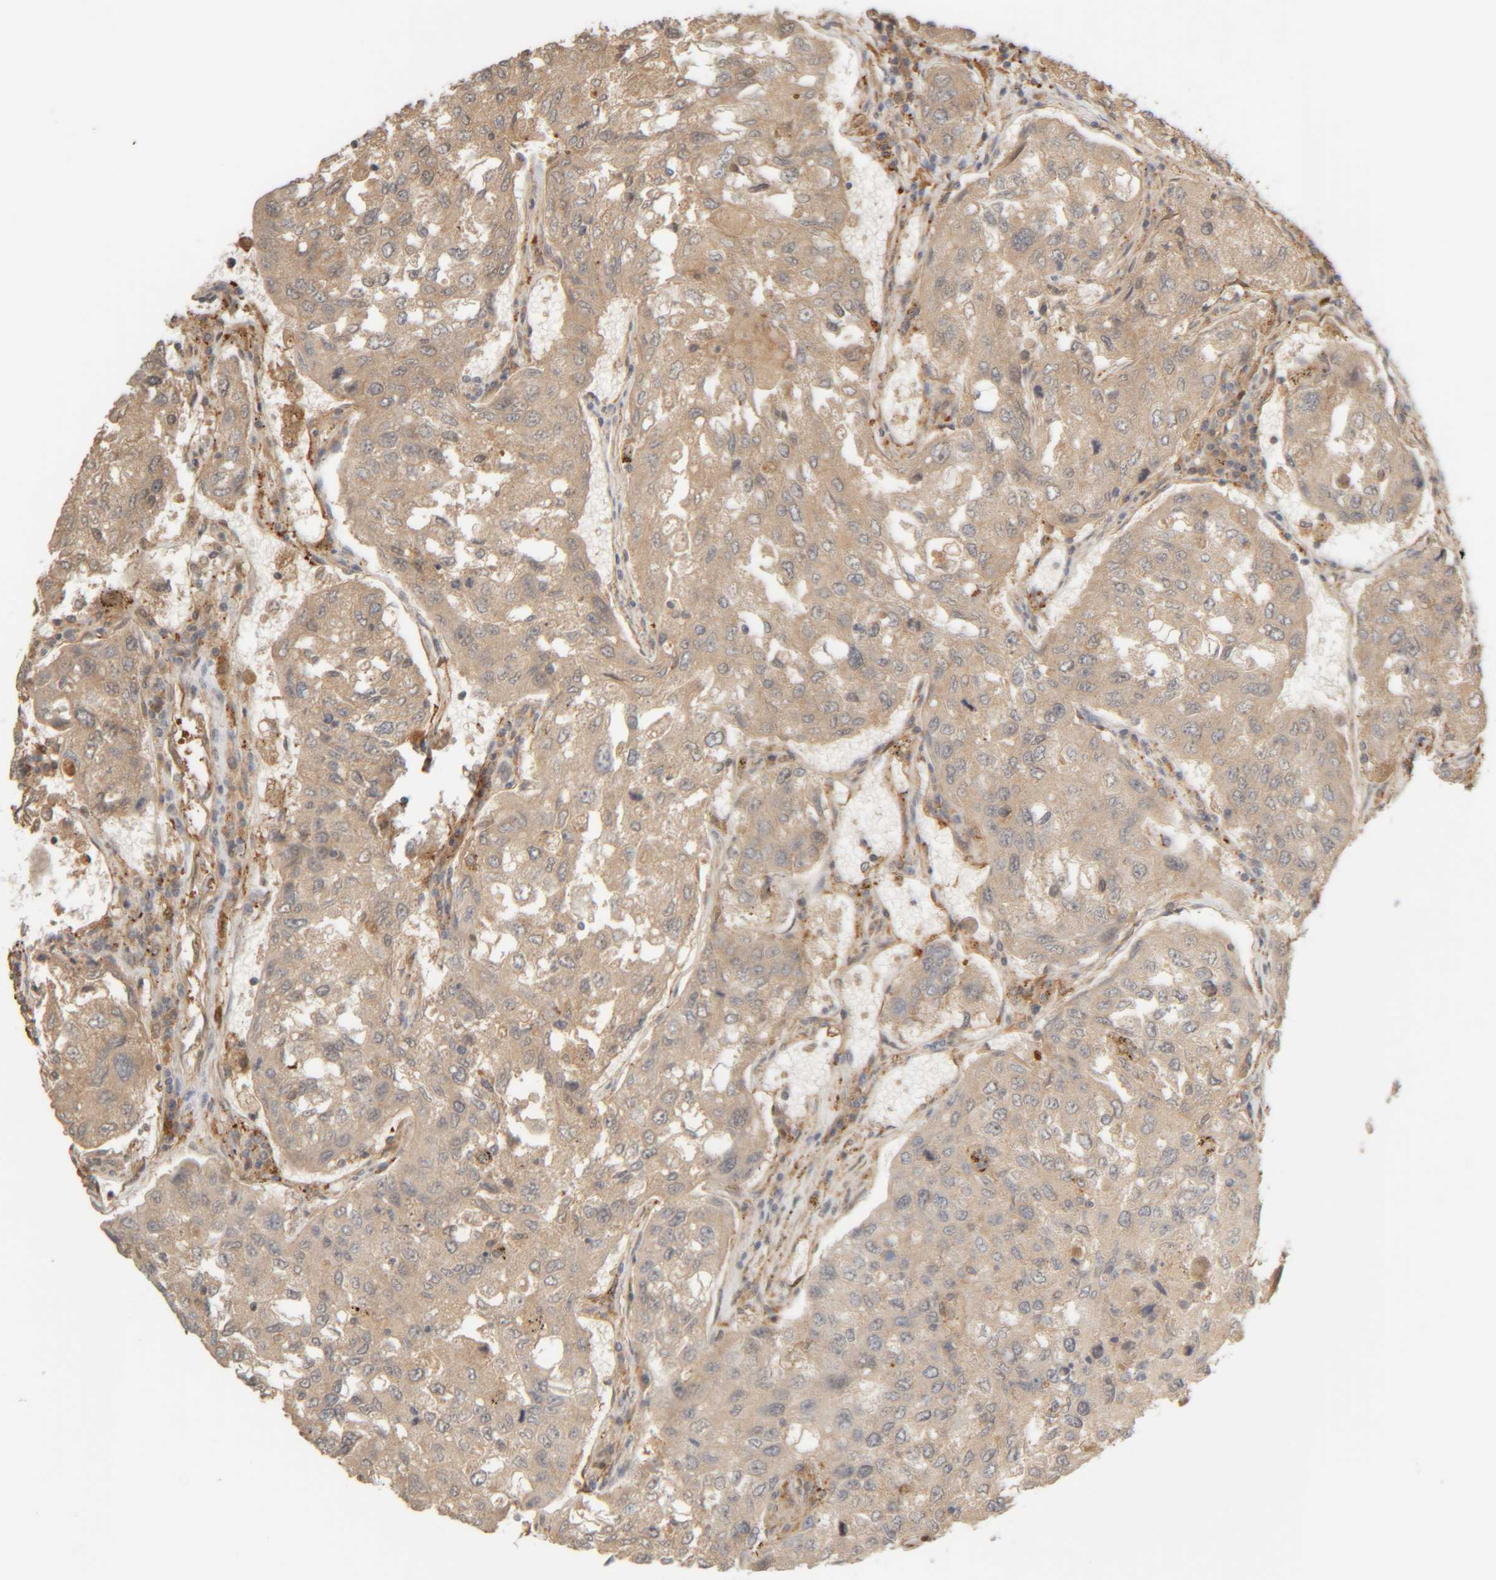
{"staining": {"intensity": "weak", "quantity": ">75%", "location": "cytoplasmic/membranous"}, "tissue": "urothelial cancer", "cell_type": "Tumor cells", "image_type": "cancer", "snomed": [{"axis": "morphology", "description": "Urothelial carcinoma, High grade"}, {"axis": "topography", "description": "Lymph node"}, {"axis": "topography", "description": "Urinary bladder"}], "caption": "This image demonstrates IHC staining of high-grade urothelial carcinoma, with low weak cytoplasmic/membranous staining in about >75% of tumor cells.", "gene": "TMEM192", "patient": {"sex": "male", "age": 51}}